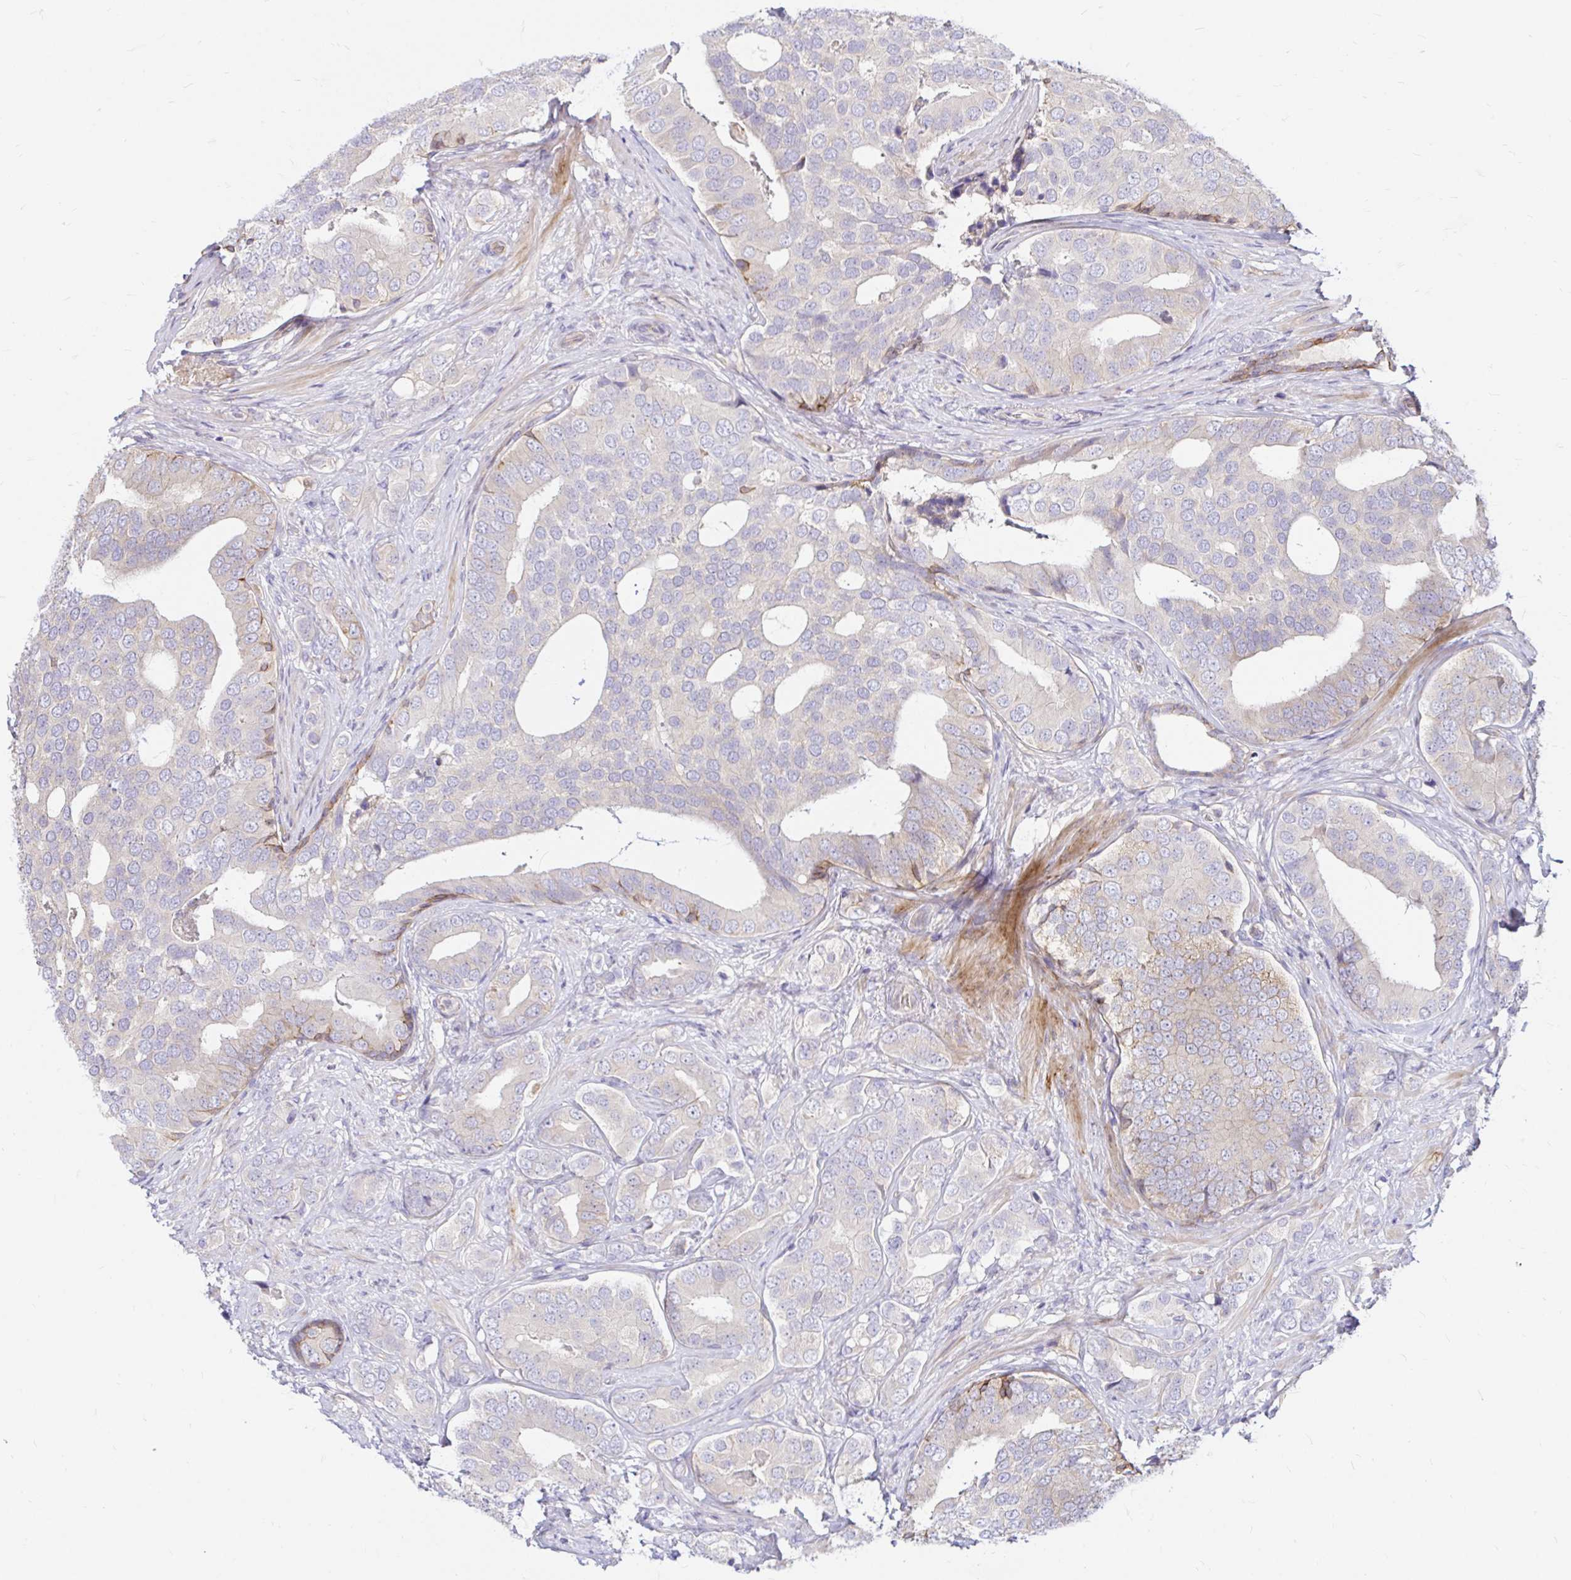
{"staining": {"intensity": "negative", "quantity": "none", "location": "none"}, "tissue": "prostate cancer", "cell_type": "Tumor cells", "image_type": "cancer", "snomed": [{"axis": "morphology", "description": "Adenocarcinoma, High grade"}, {"axis": "topography", "description": "Prostate"}], "caption": "Prostate high-grade adenocarcinoma was stained to show a protein in brown. There is no significant staining in tumor cells.", "gene": "ITGA2", "patient": {"sex": "male", "age": 62}}